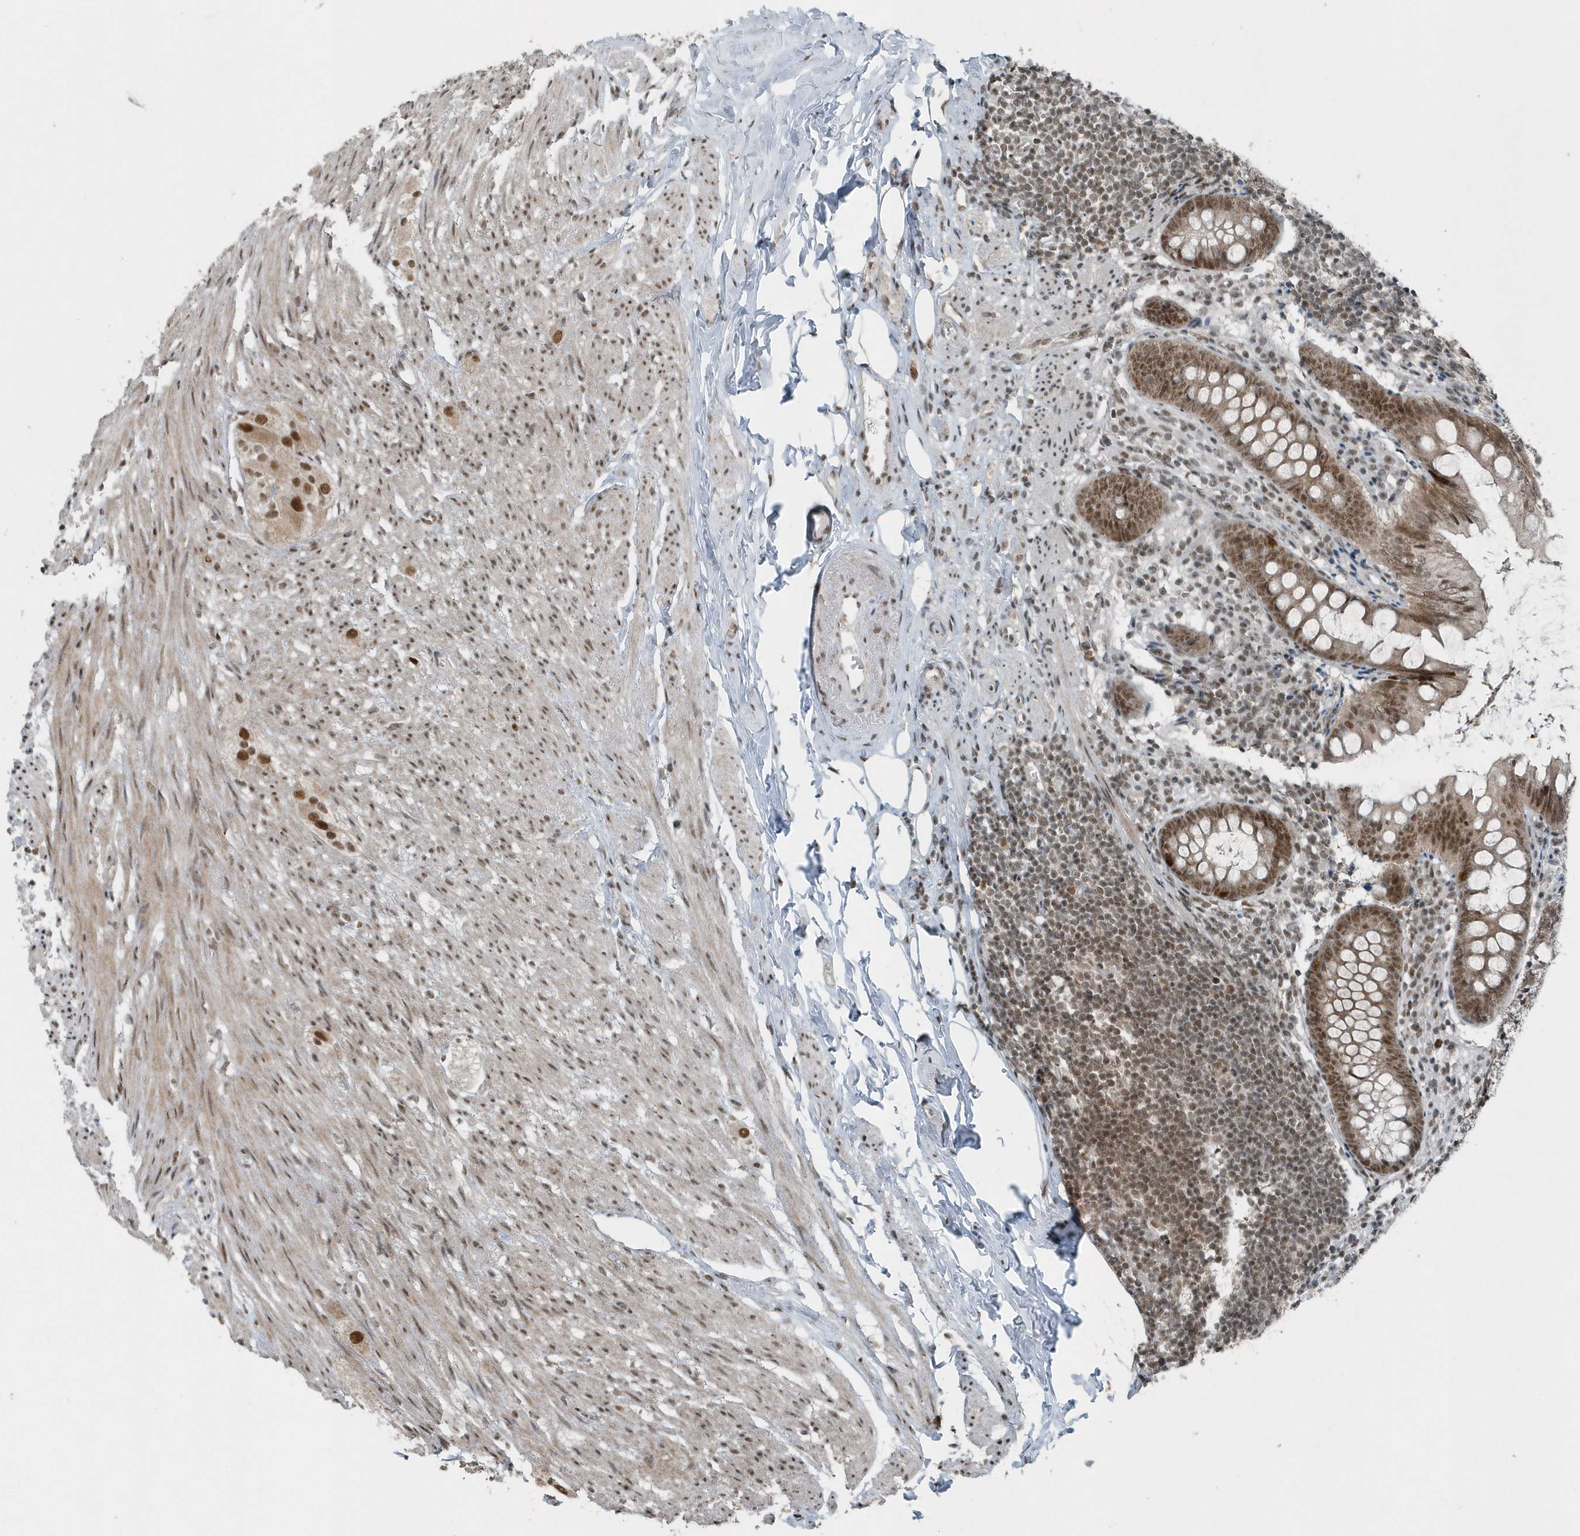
{"staining": {"intensity": "moderate", "quantity": ">75%", "location": "cytoplasmic/membranous,nuclear"}, "tissue": "appendix", "cell_type": "Glandular cells", "image_type": "normal", "snomed": [{"axis": "morphology", "description": "Normal tissue, NOS"}, {"axis": "topography", "description": "Appendix"}], "caption": "Normal appendix was stained to show a protein in brown. There is medium levels of moderate cytoplasmic/membranous,nuclear staining in about >75% of glandular cells.", "gene": "YTHDC1", "patient": {"sex": "female", "age": 77}}